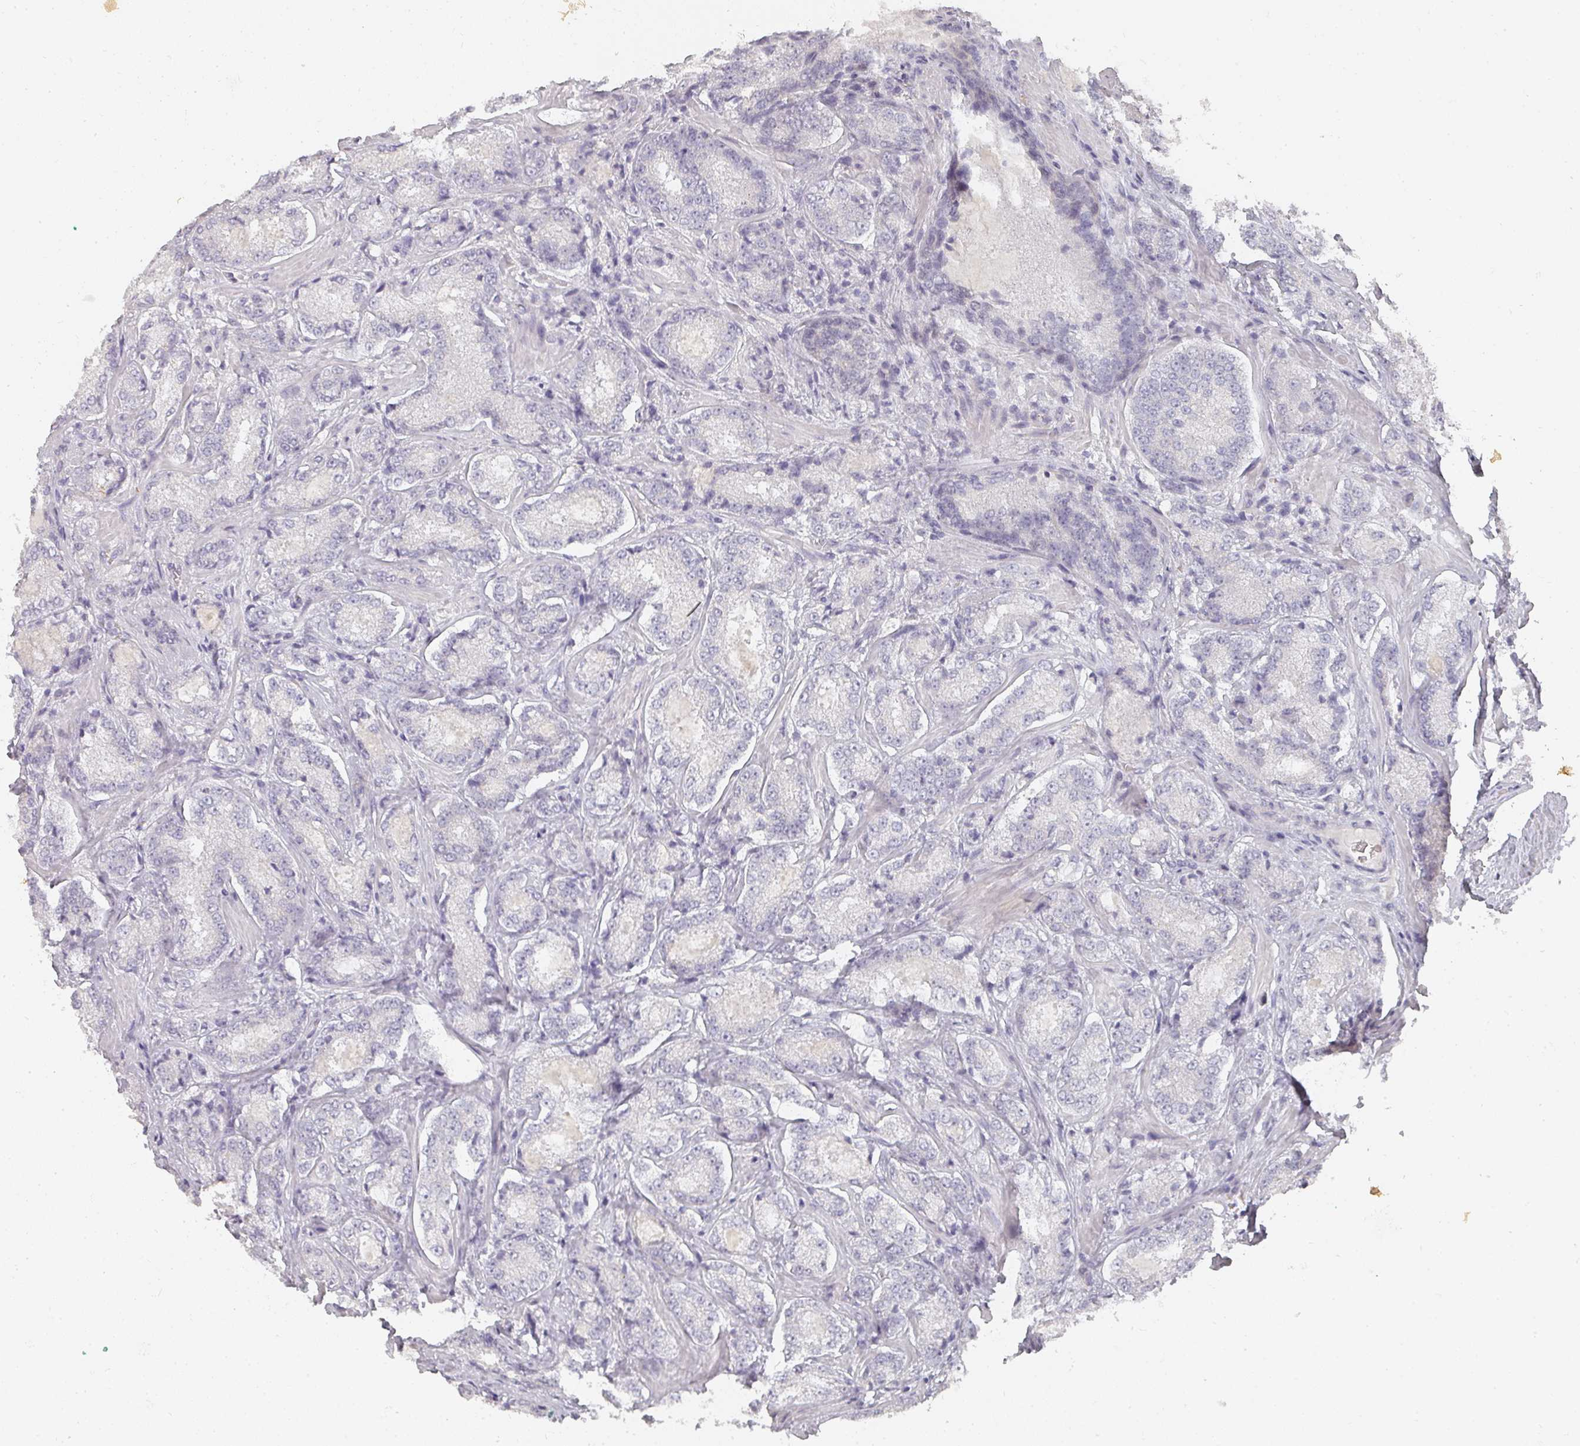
{"staining": {"intensity": "negative", "quantity": "none", "location": "none"}, "tissue": "prostate cancer", "cell_type": "Tumor cells", "image_type": "cancer", "snomed": [{"axis": "morphology", "description": "Adenocarcinoma, Low grade"}, {"axis": "topography", "description": "Prostate"}], "caption": "The micrograph displays no staining of tumor cells in prostate adenocarcinoma (low-grade).", "gene": "SHISA2", "patient": {"sex": "male", "age": 74}}